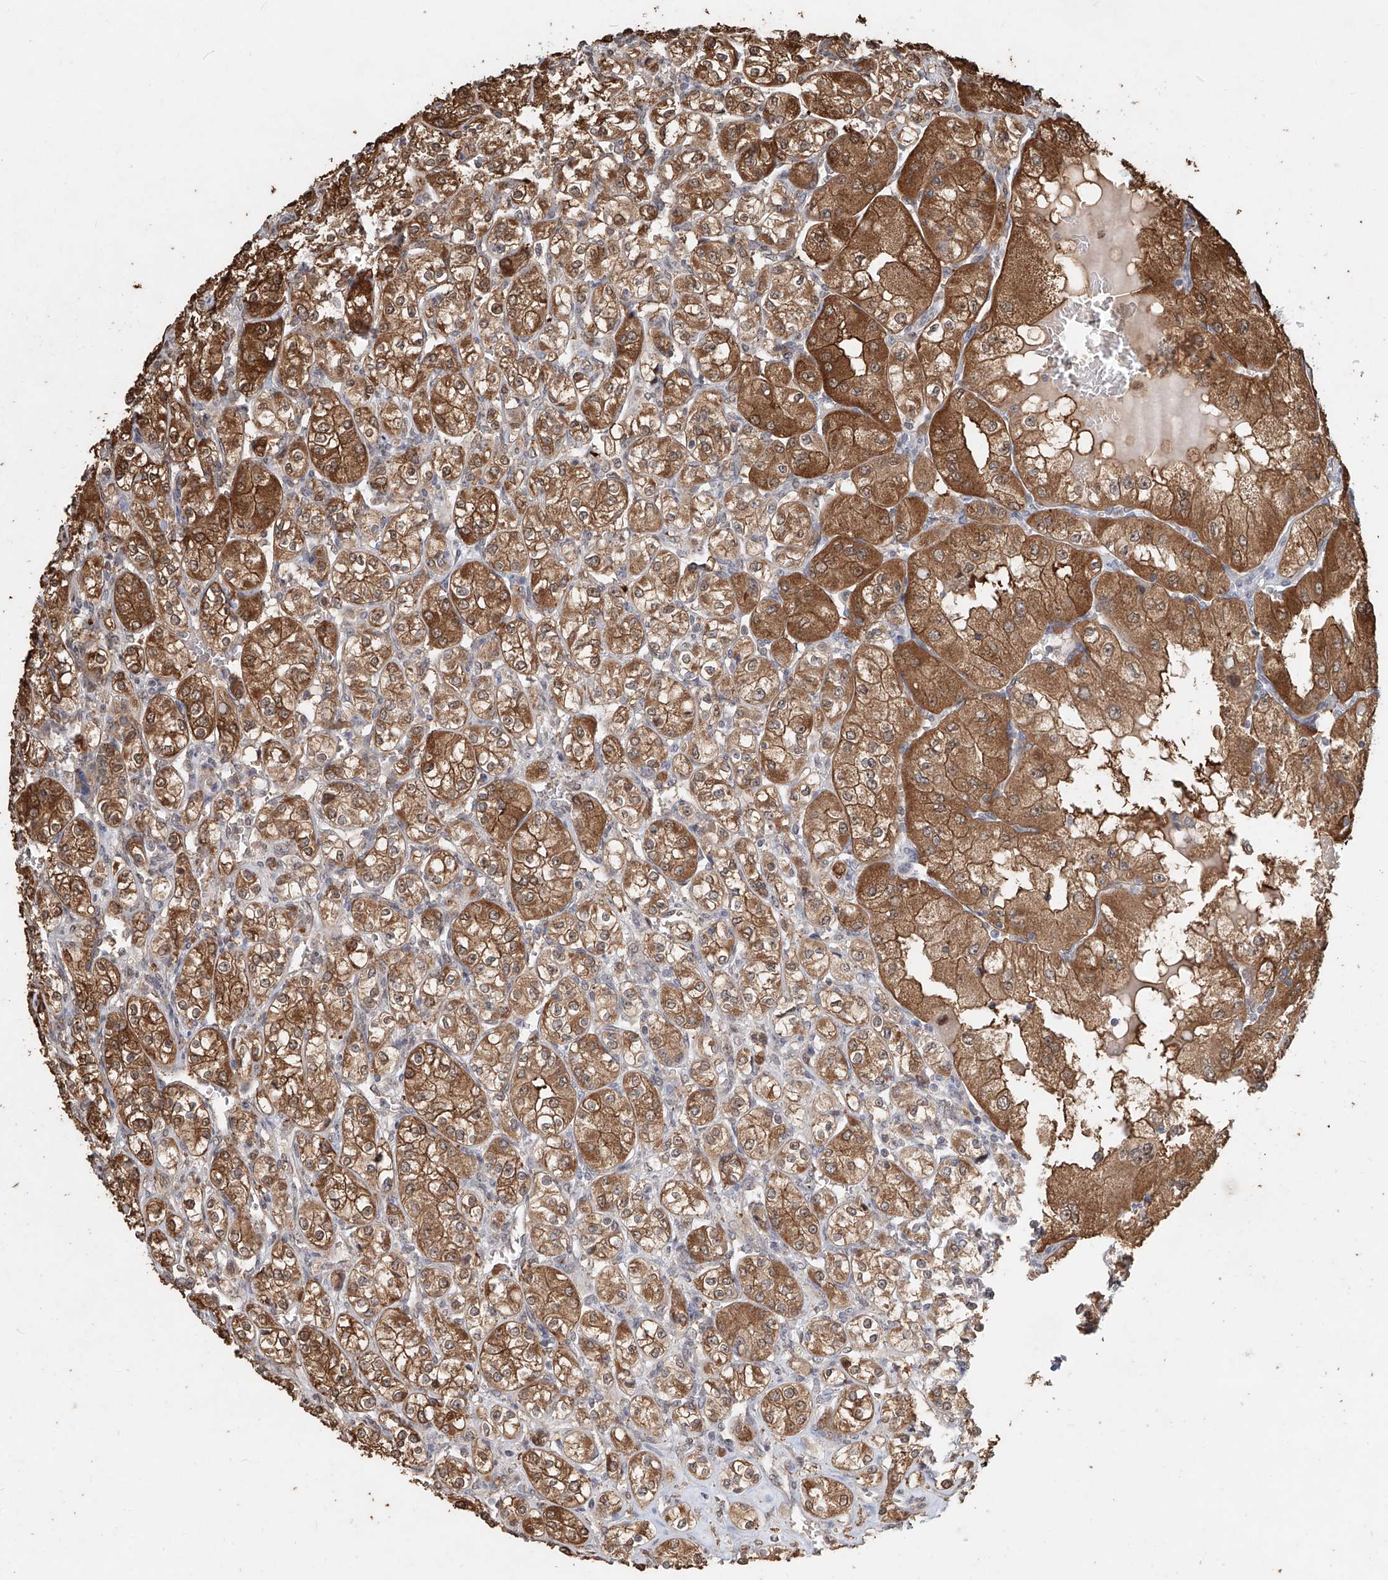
{"staining": {"intensity": "moderate", "quantity": ">75%", "location": "cytoplasmic/membranous"}, "tissue": "renal cancer", "cell_type": "Tumor cells", "image_type": "cancer", "snomed": [{"axis": "morphology", "description": "Adenocarcinoma, NOS"}, {"axis": "topography", "description": "Kidney"}], "caption": "Immunohistochemistry (DAB (3,3'-diaminobenzidine)) staining of human renal cancer (adenocarcinoma) demonstrates moderate cytoplasmic/membranous protein positivity in about >75% of tumor cells.", "gene": "RMND1", "patient": {"sex": "male", "age": 77}}